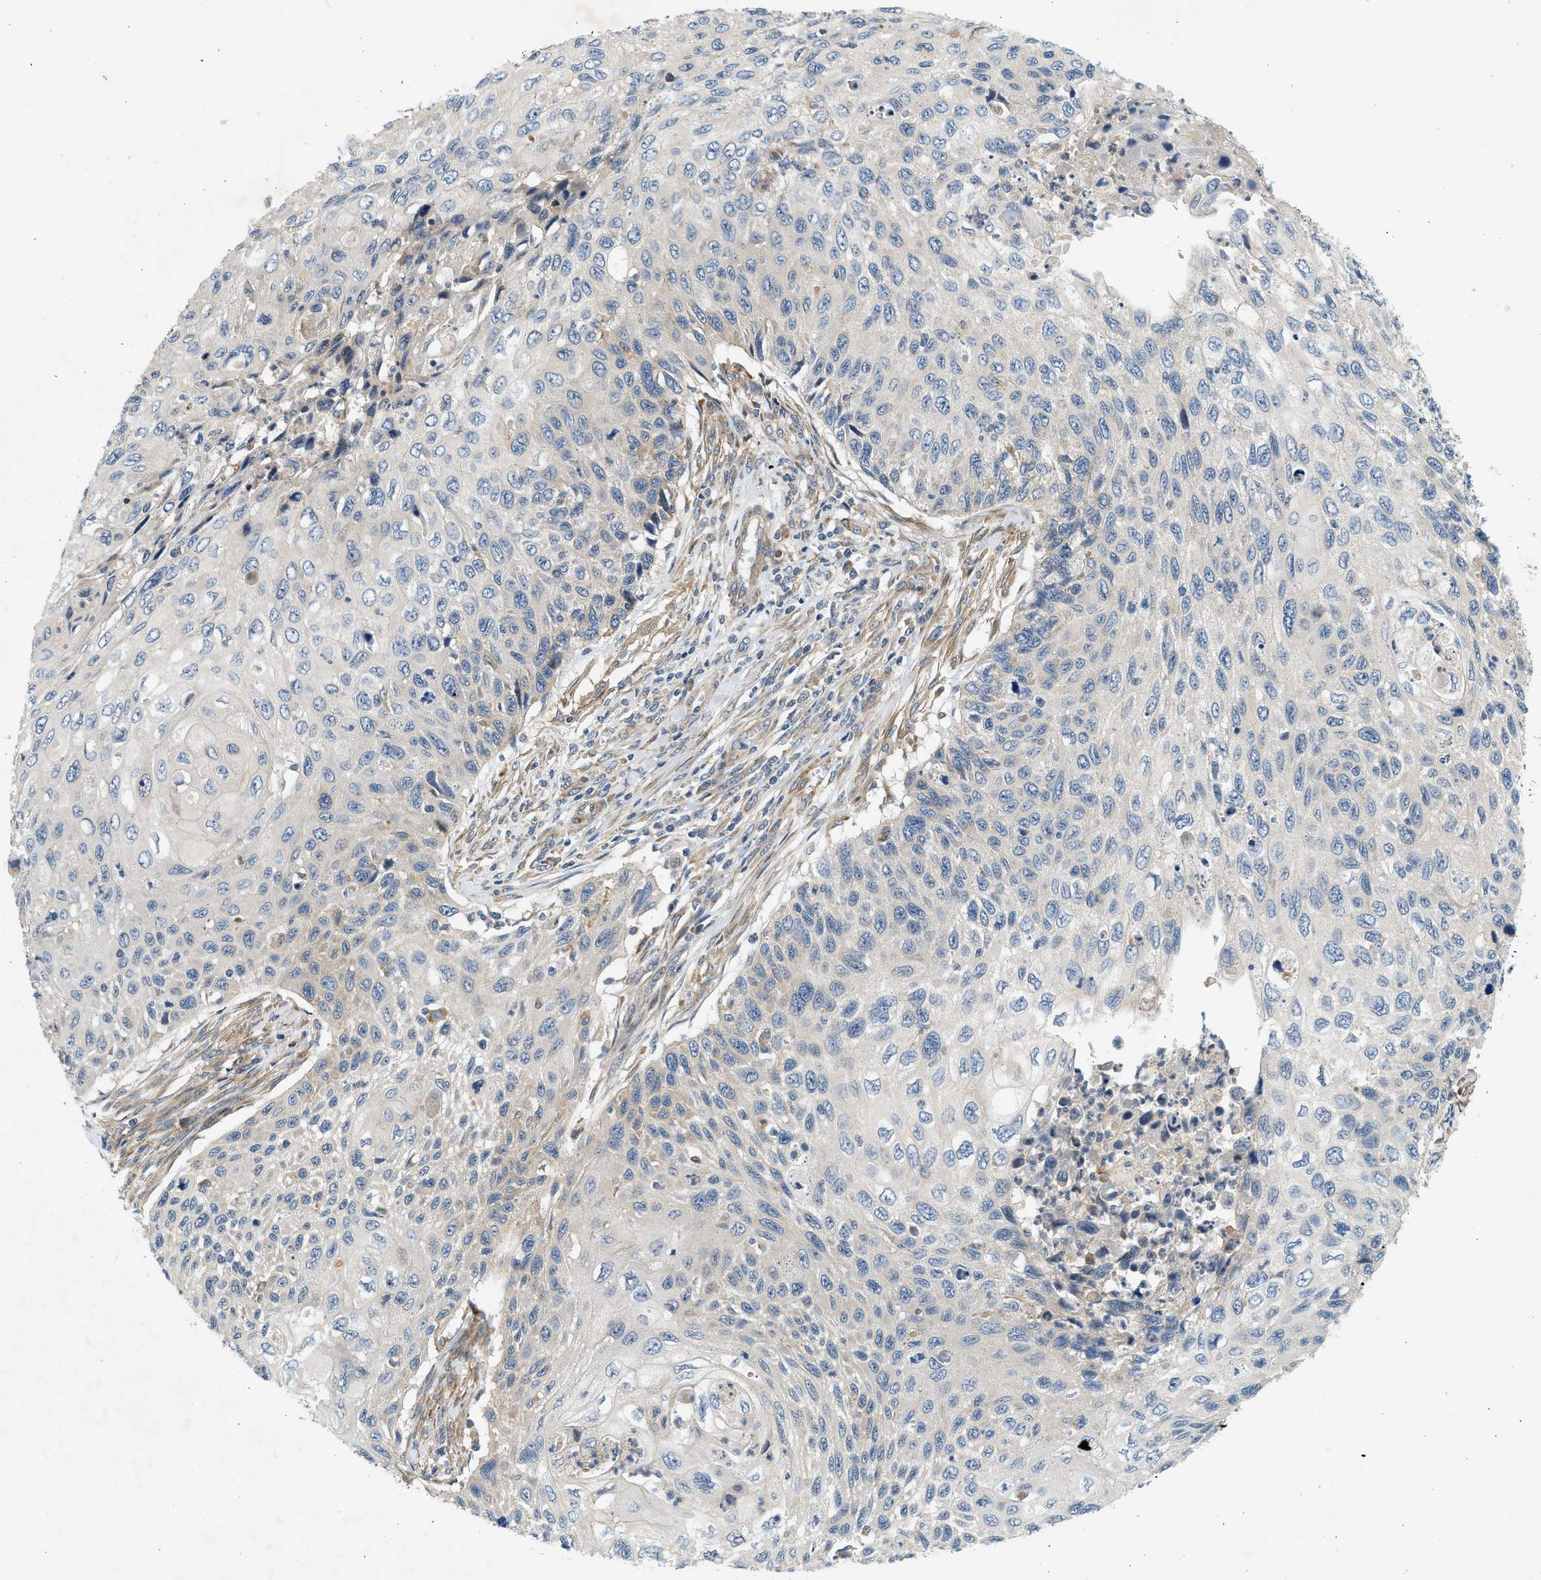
{"staining": {"intensity": "negative", "quantity": "none", "location": "none"}, "tissue": "cervical cancer", "cell_type": "Tumor cells", "image_type": "cancer", "snomed": [{"axis": "morphology", "description": "Squamous cell carcinoma, NOS"}, {"axis": "topography", "description": "Cervix"}], "caption": "Immunohistochemistry micrograph of neoplastic tissue: human cervical cancer stained with DAB displays no significant protein expression in tumor cells.", "gene": "KDELR2", "patient": {"sex": "female", "age": 70}}